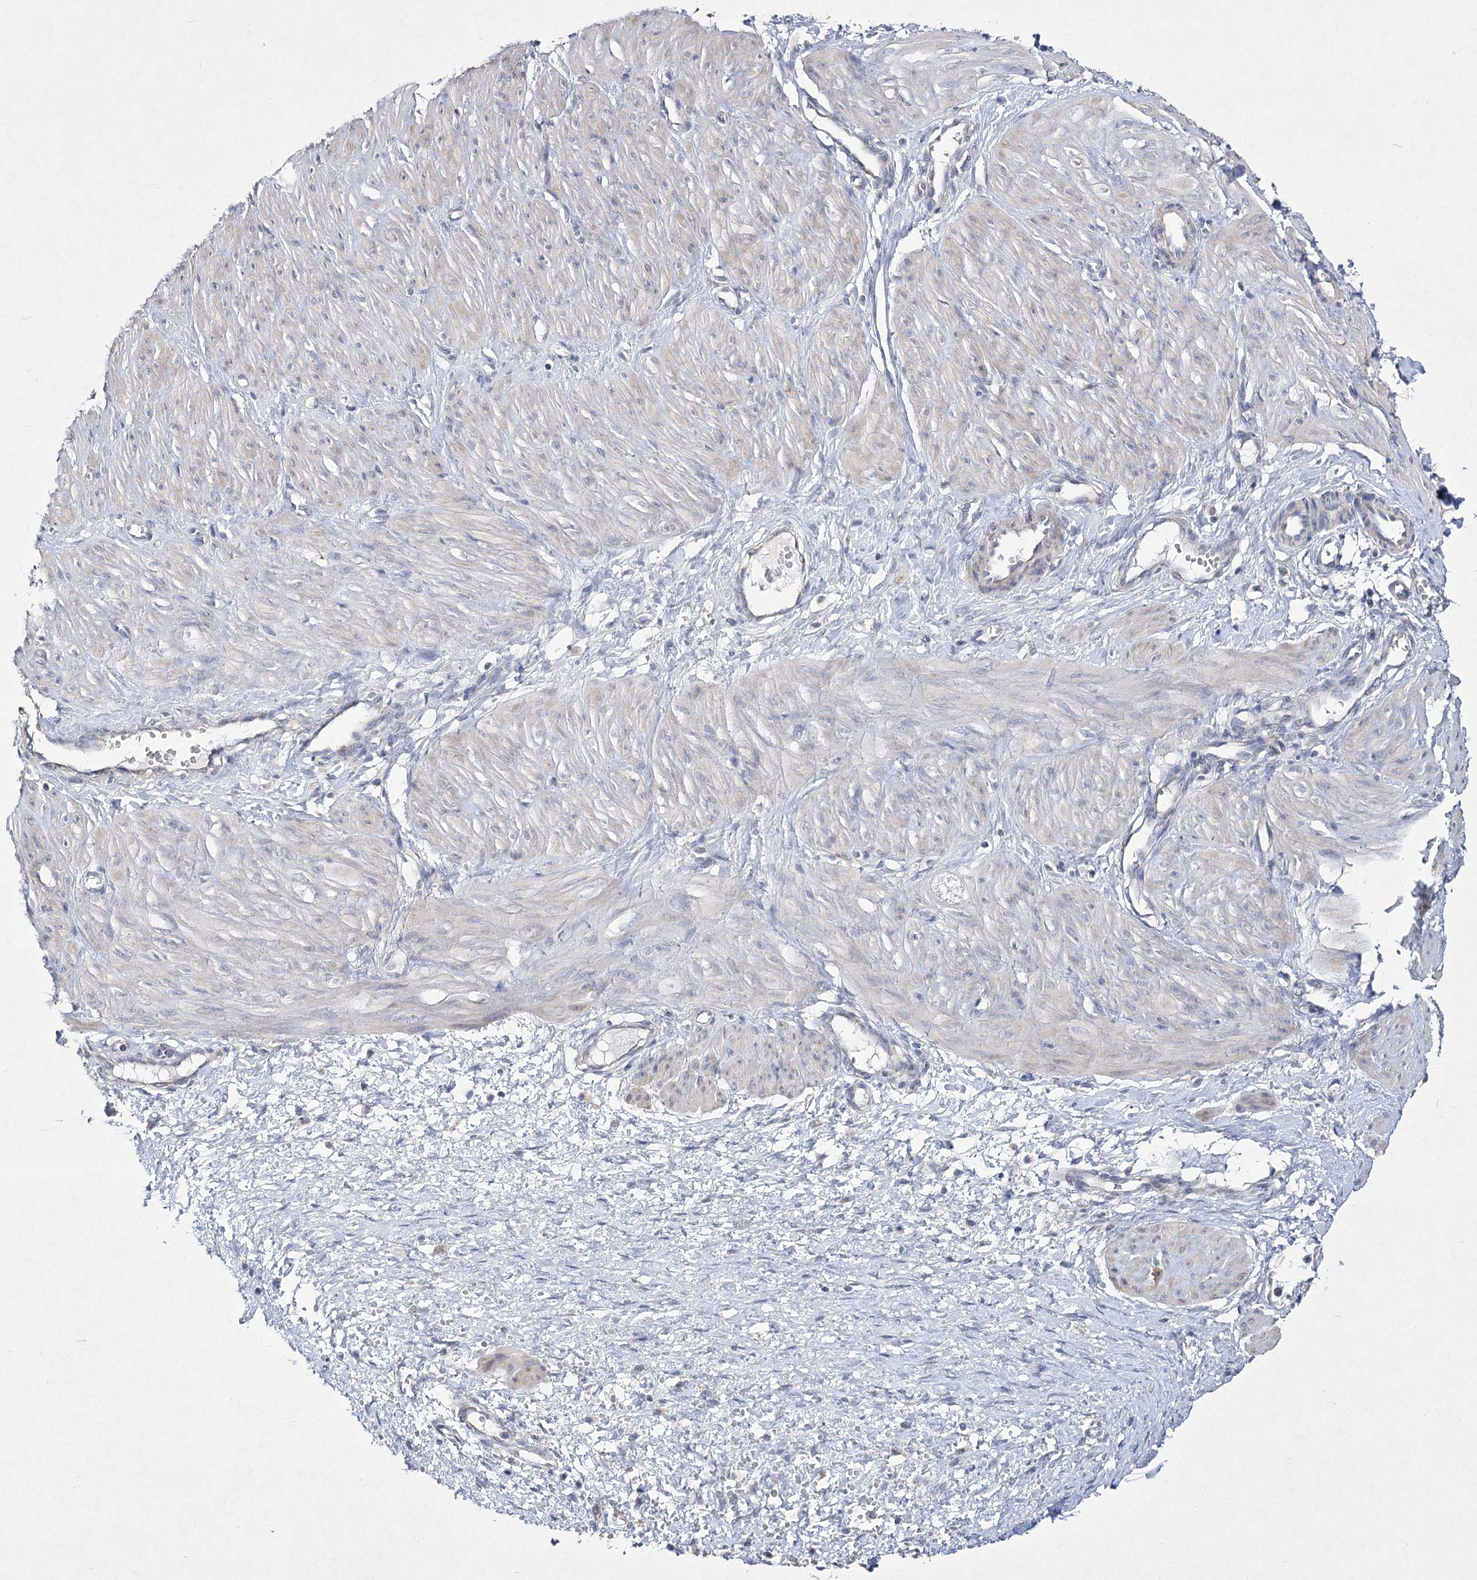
{"staining": {"intensity": "weak", "quantity": "<25%", "location": "cytoplasmic/membranous"}, "tissue": "smooth muscle", "cell_type": "Smooth muscle cells", "image_type": "normal", "snomed": [{"axis": "morphology", "description": "Normal tissue, NOS"}, {"axis": "topography", "description": "Endometrium"}], "caption": "A high-resolution image shows immunohistochemistry (IHC) staining of normal smooth muscle, which demonstrates no significant positivity in smooth muscle cells.", "gene": "PDHB", "patient": {"sex": "female", "age": 33}}